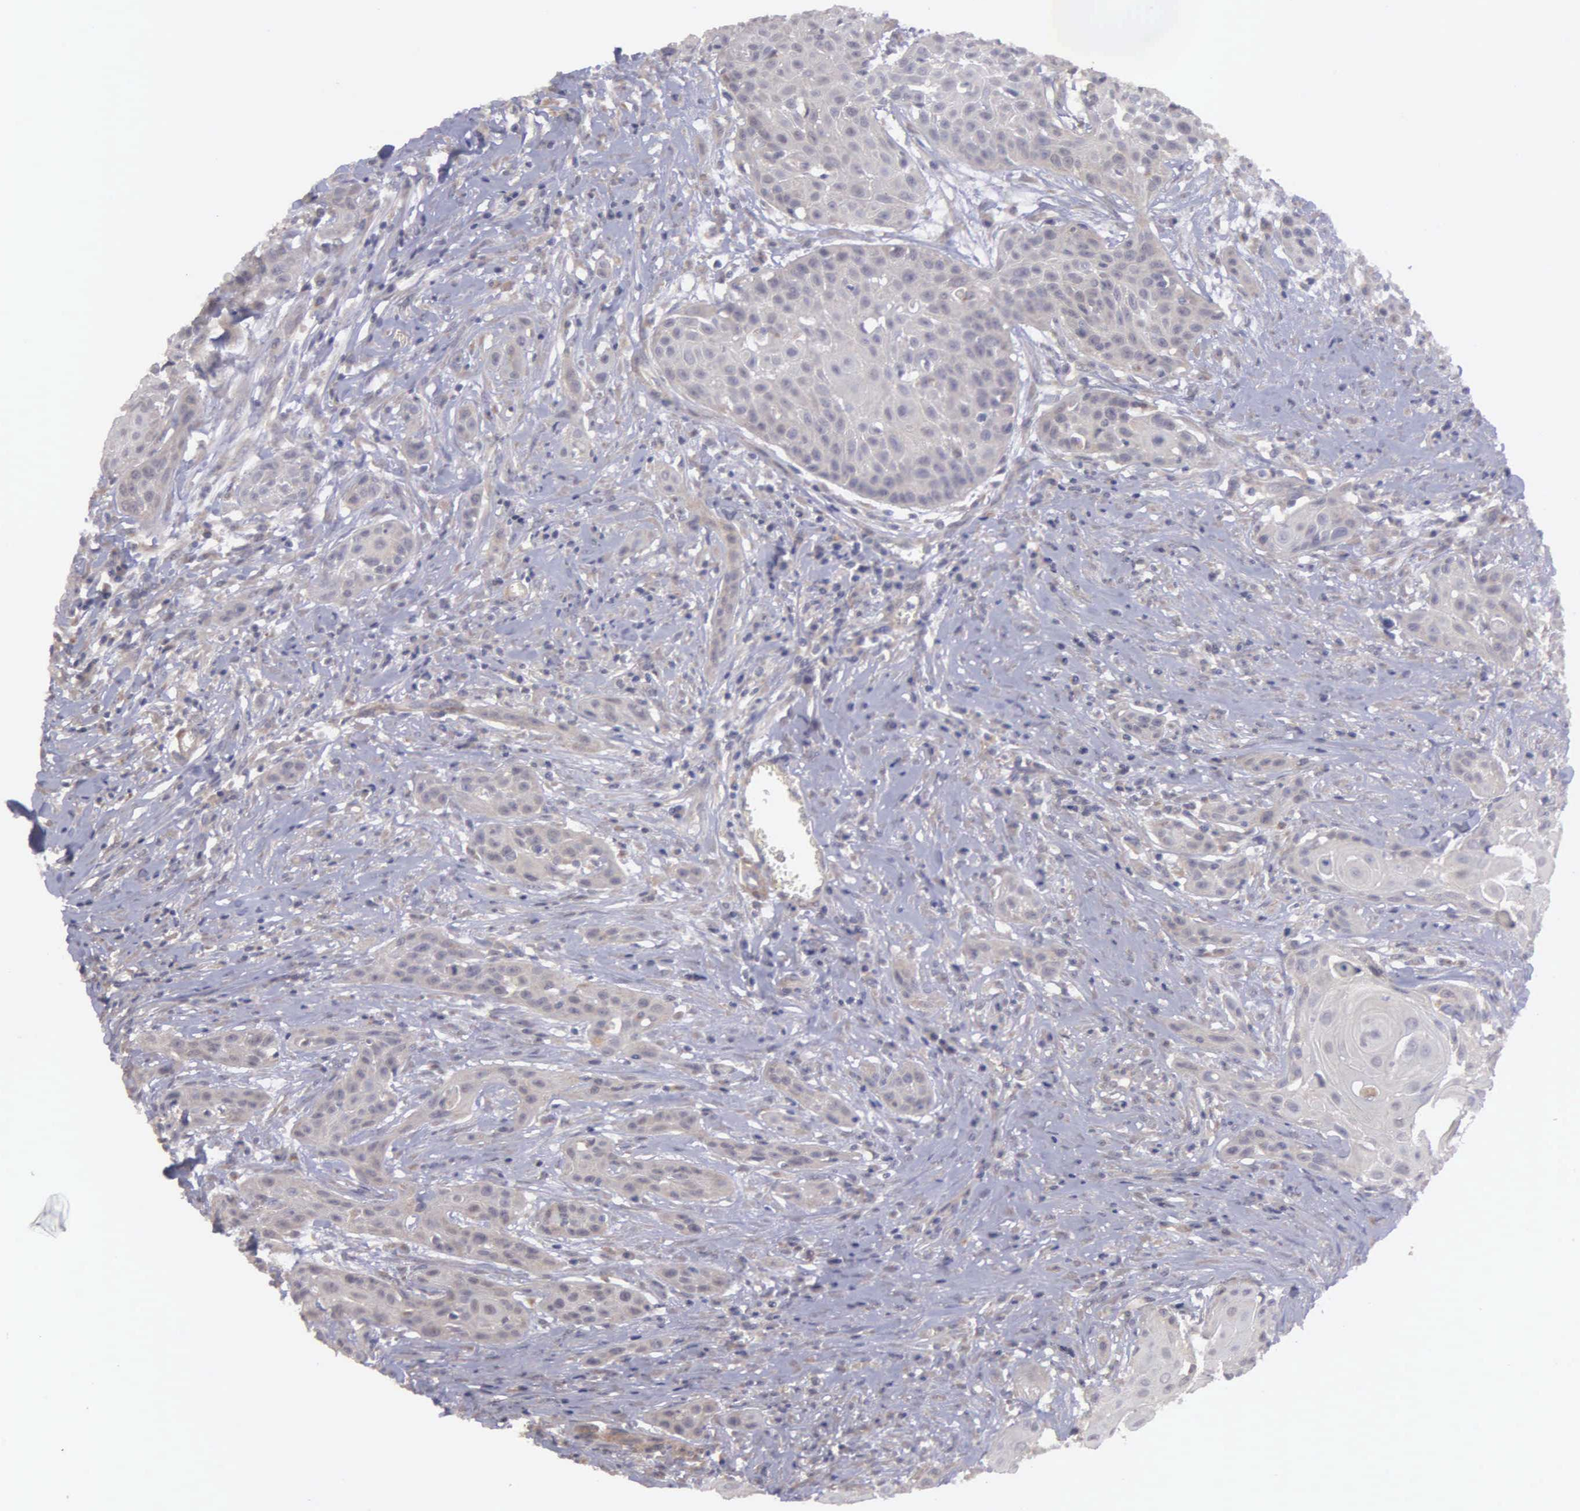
{"staining": {"intensity": "weak", "quantity": ">75%", "location": "cytoplasmic/membranous"}, "tissue": "head and neck cancer", "cell_type": "Tumor cells", "image_type": "cancer", "snomed": [{"axis": "morphology", "description": "Squamous cell carcinoma, NOS"}, {"axis": "morphology", "description": "Squamous cell carcinoma, metastatic, NOS"}, {"axis": "topography", "description": "Lymph node"}, {"axis": "topography", "description": "Salivary gland"}, {"axis": "topography", "description": "Head-Neck"}], "caption": "Head and neck cancer (metastatic squamous cell carcinoma) stained with immunohistochemistry displays weak cytoplasmic/membranous staining in about >75% of tumor cells.", "gene": "RTL10", "patient": {"sex": "female", "age": 74}}